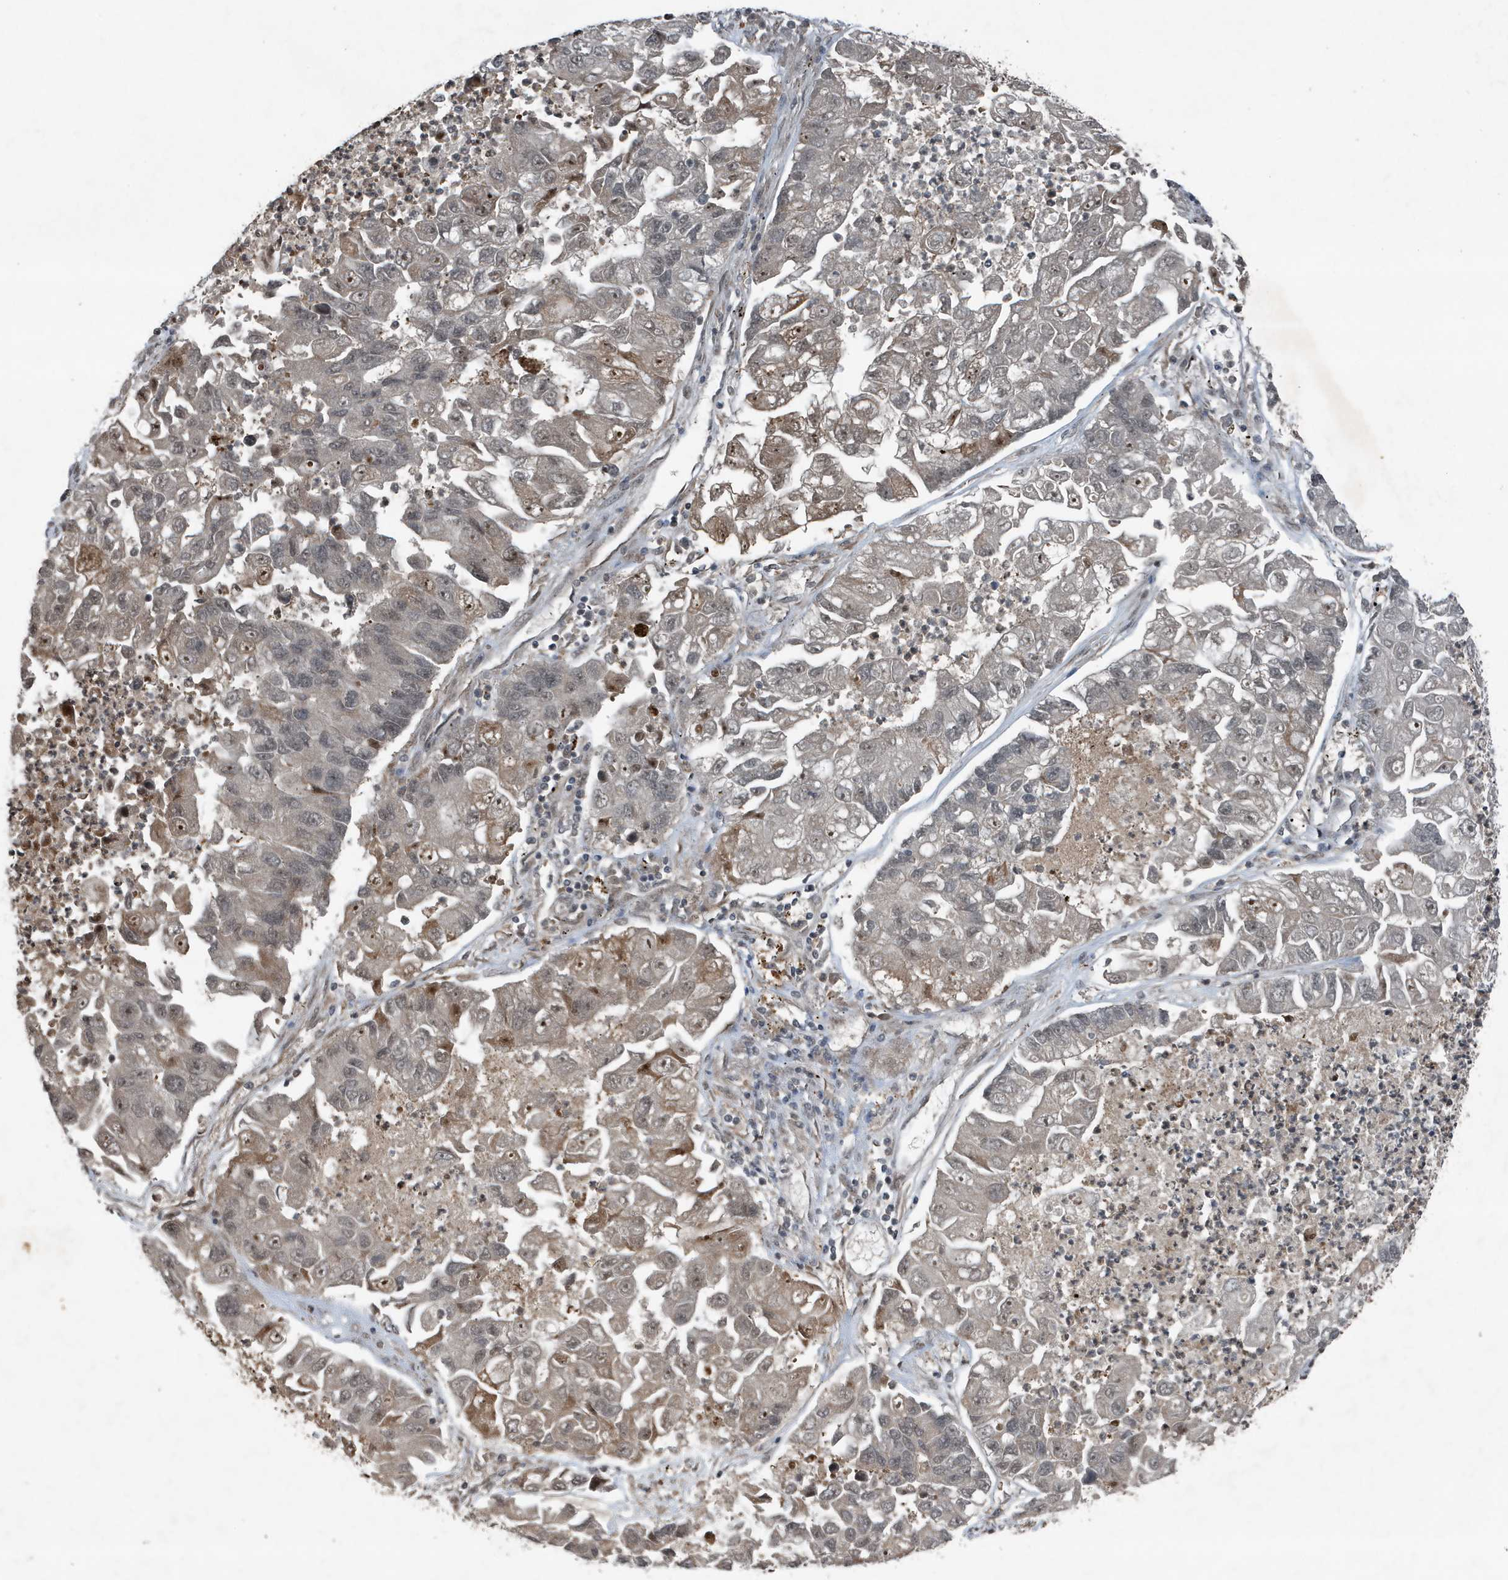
{"staining": {"intensity": "moderate", "quantity": "<25%", "location": "cytoplasmic/membranous,nuclear"}, "tissue": "lung cancer", "cell_type": "Tumor cells", "image_type": "cancer", "snomed": [{"axis": "morphology", "description": "Adenocarcinoma, NOS"}, {"axis": "topography", "description": "Lung"}], "caption": "Protein analysis of adenocarcinoma (lung) tissue exhibits moderate cytoplasmic/membranous and nuclear expression in approximately <25% of tumor cells.", "gene": "HSPA1A", "patient": {"sex": "female", "age": 51}}